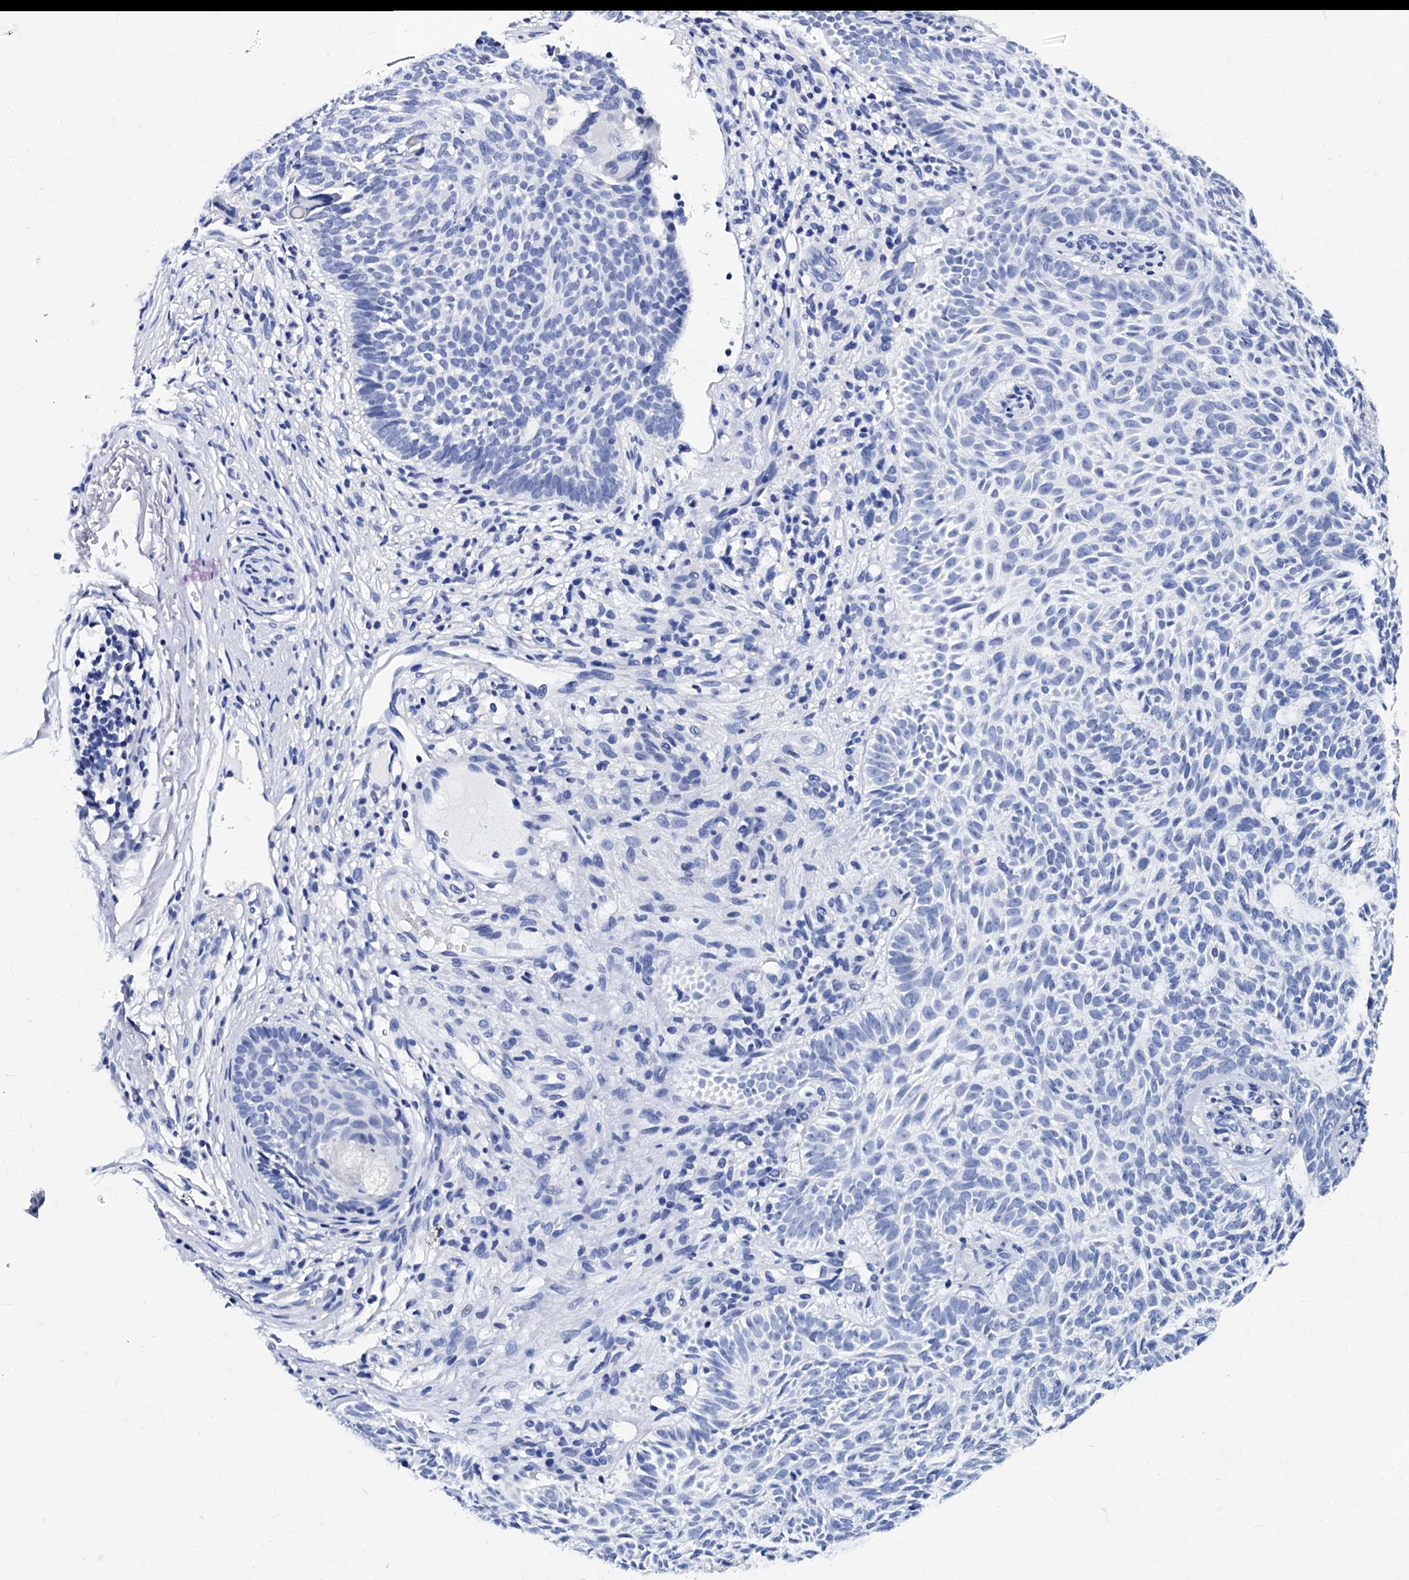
{"staining": {"intensity": "negative", "quantity": "none", "location": "none"}, "tissue": "skin cancer", "cell_type": "Tumor cells", "image_type": "cancer", "snomed": [{"axis": "morphology", "description": "Basal cell carcinoma"}, {"axis": "topography", "description": "Skin"}], "caption": "The histopathology image exhibits no staining of tumor cells in skin cancer (basal cell carcinoma).", "gene": "MYBPC3", "patient": {"sex": "male", "age": 75}}